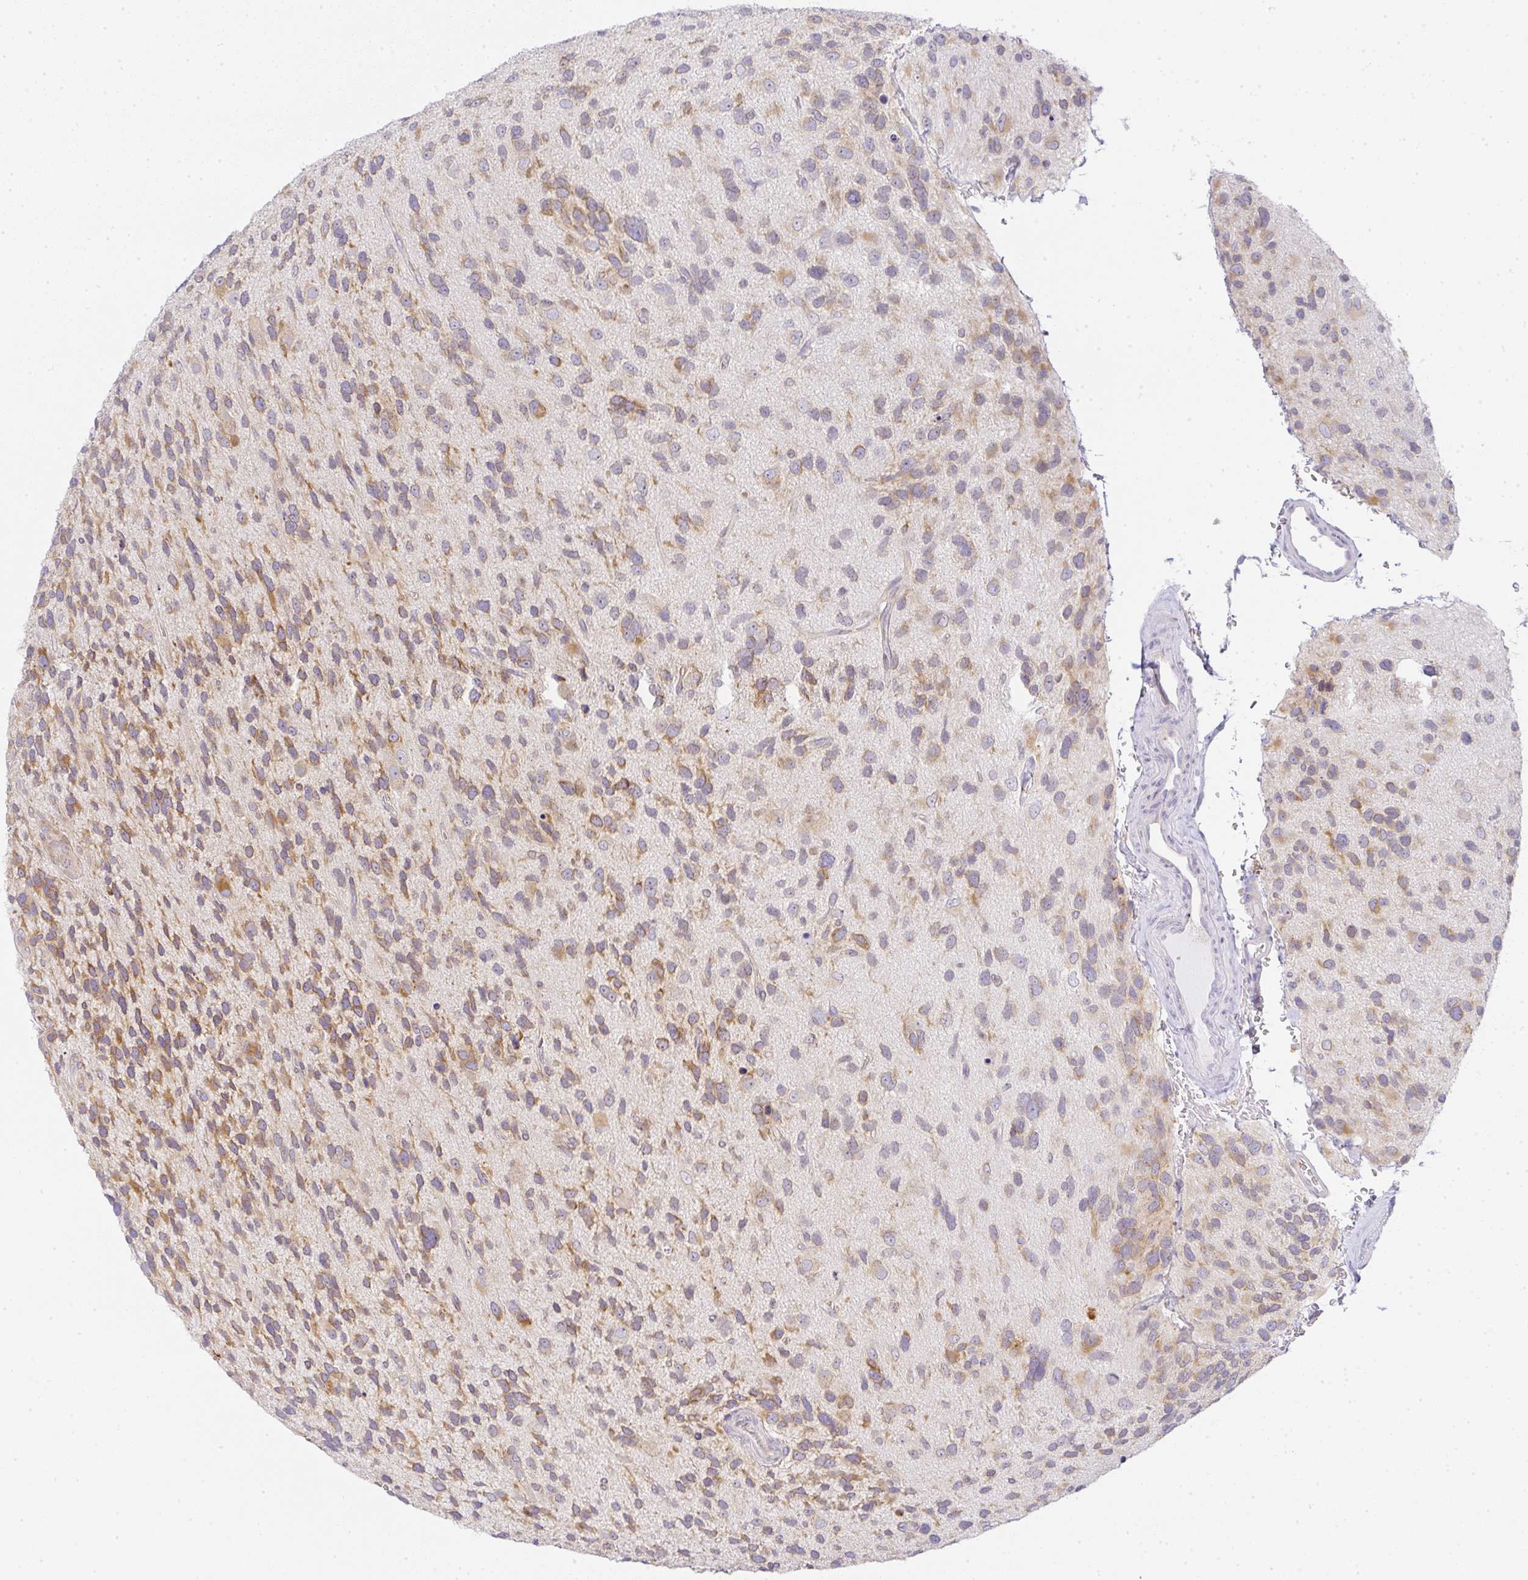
{"staining": {"intensity": "moderate", "quantity": ">75%", "location": "cytoplasmic/membranous"}, "tissue": "glioma", "cell_type": "Tumor cells", "image_type": "cancer", "snomed": [{"axis": "morphology", "description": "Glioma, malignant, High grade"}, {"axis": "topography", "description": "Brain"}], "caption": "Glioma stained with DAB immunohistochemistry (IHC) reveals medium levels of moderate cytoplasmic/membranous expression in about >75% of tumor cells.", "gene": "DERL2", "patient": {"sex": "female", "age": 58}}